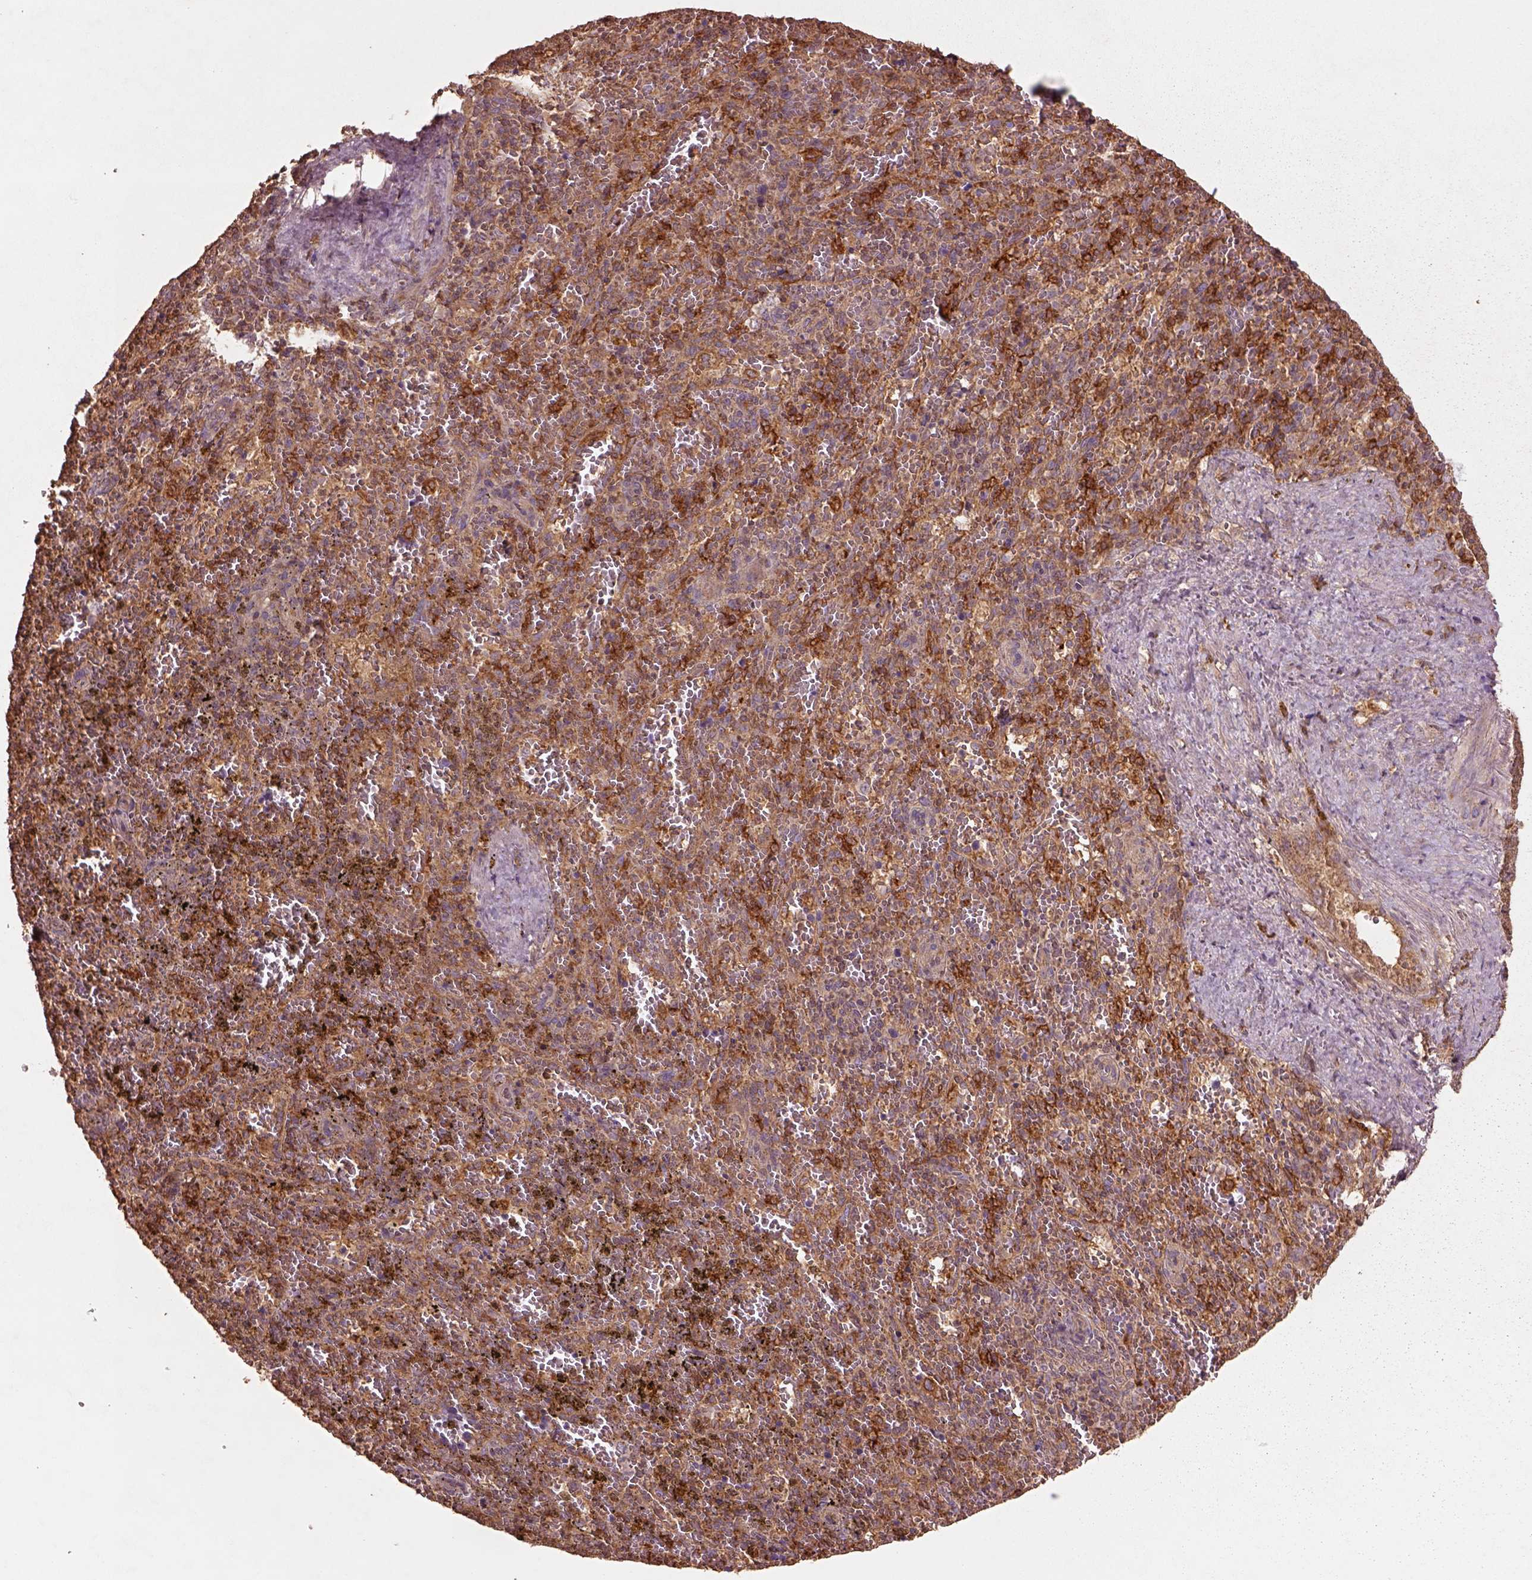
{"staining": {"intensity": "strong", "quantity": "<25%", "location": "cytoplasmic/membranous"}, "tissue": "spleen", "cell_type": "Cells in red pulp", "image_type": "normal", "snomed": [{"axis": "morphology", "description": "Normal tissue, NOS"}, {"axis": "topography", "description": "Spleen"}], "caption": "Protein analysis of benign spleen exhibits strong cytoplasmic/membranous expression in about <25% of cells in red pulp.", "gene": "TRADD", "patient": {"sex": "female", "age": 50}}